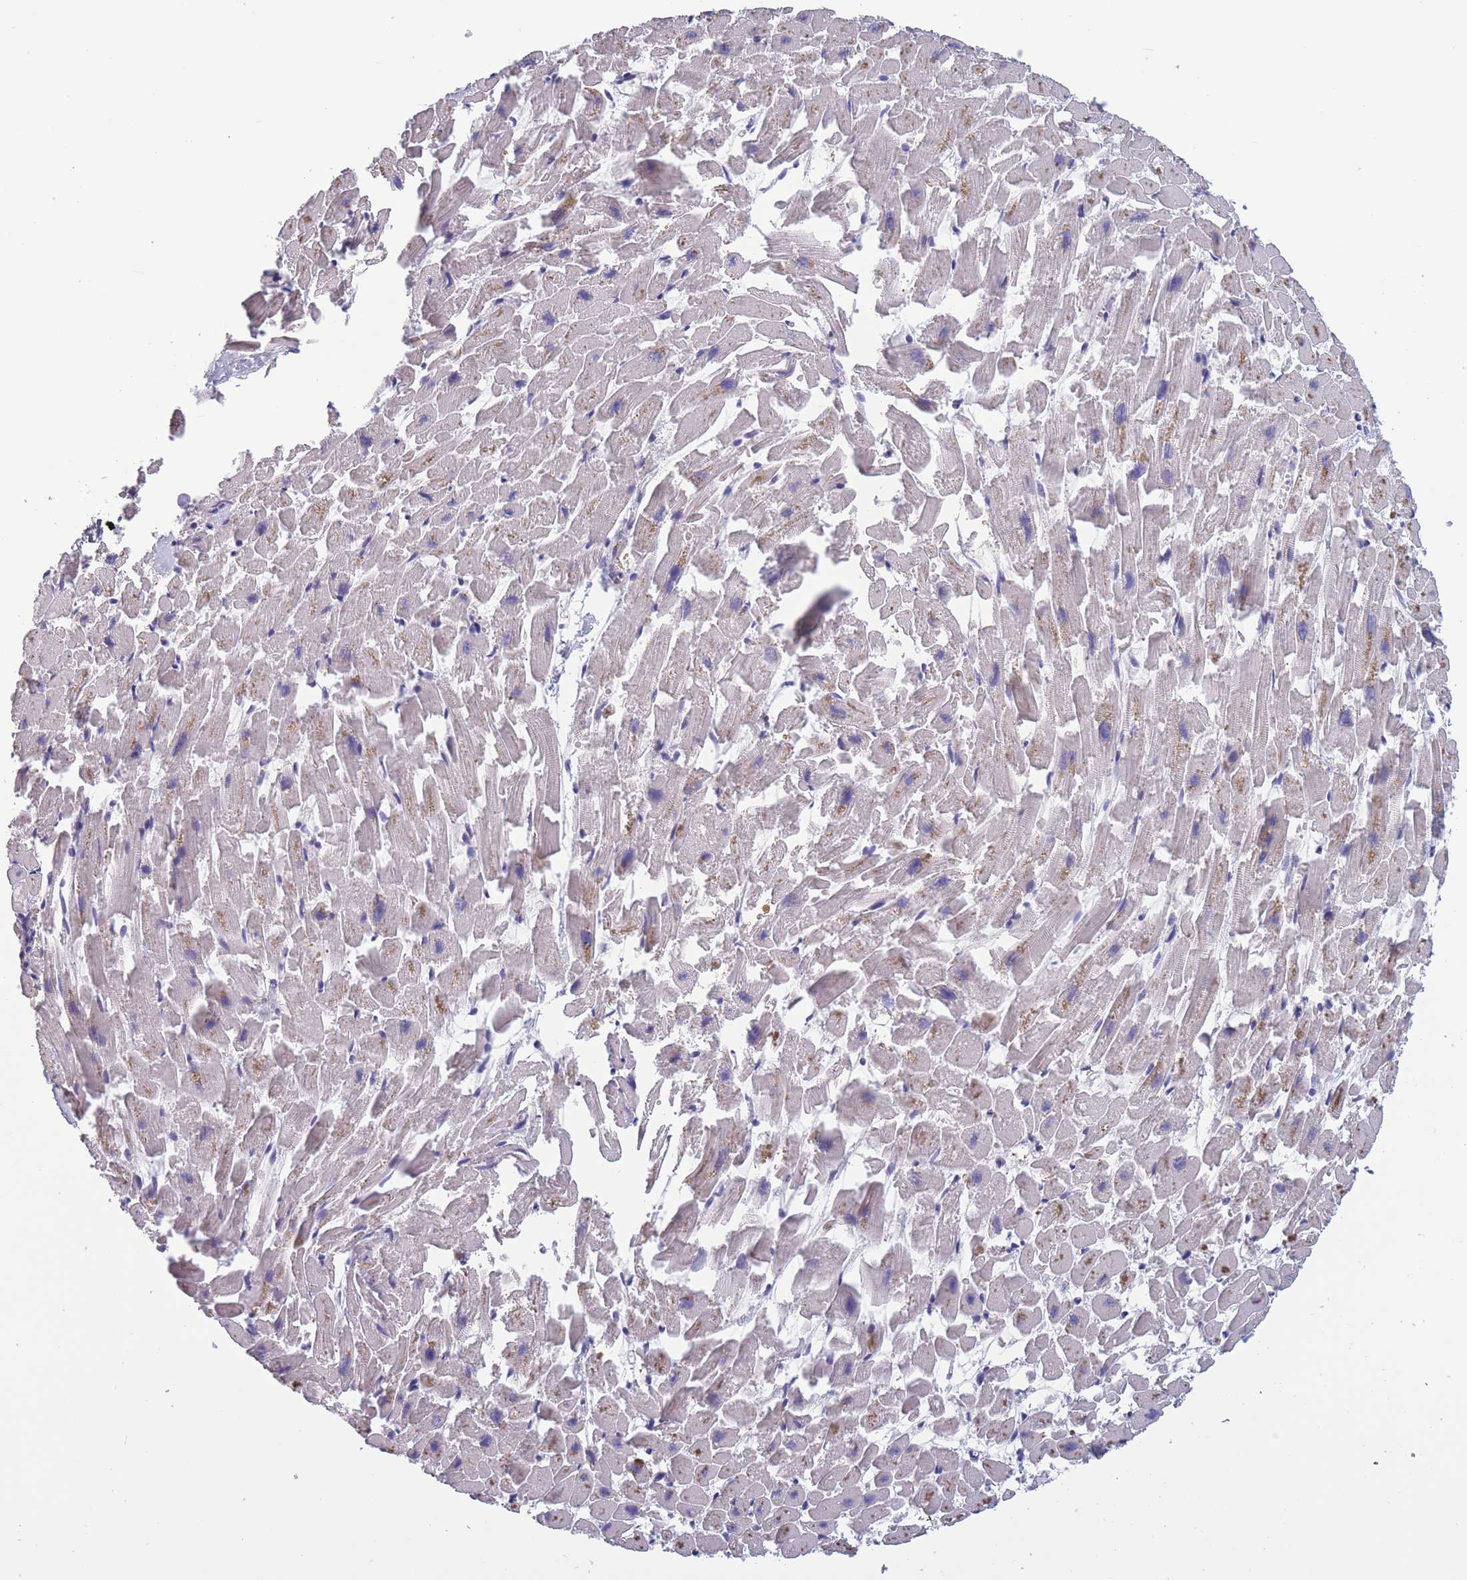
{"staining": {"intensity": "weak", "quantity": "25%-75%", "location": "cytoplasmic/membranous"}, "tissue": "heart muscle", "cell_type": "Cardiomyocytes", "image_type": "normal", "snomed": [{"axis": "morphology", "description": "Normal tissue, NOS"}, {"axis": "topography", "description": "Heart"}], "caption": "Immunohistochemistry photomicrograph of unremarkable heart muscle: human heart muscle stained using immunohistochemistry (IHC) exhibits low levels of weak protein expression localized specifically in the cytoplasmic/membranous of cardiomyocytes, appearing as a cytoplasmic/membranous brown color.", "gene": "OR4C5", "patient": {"sex": "female", "age": 64}}